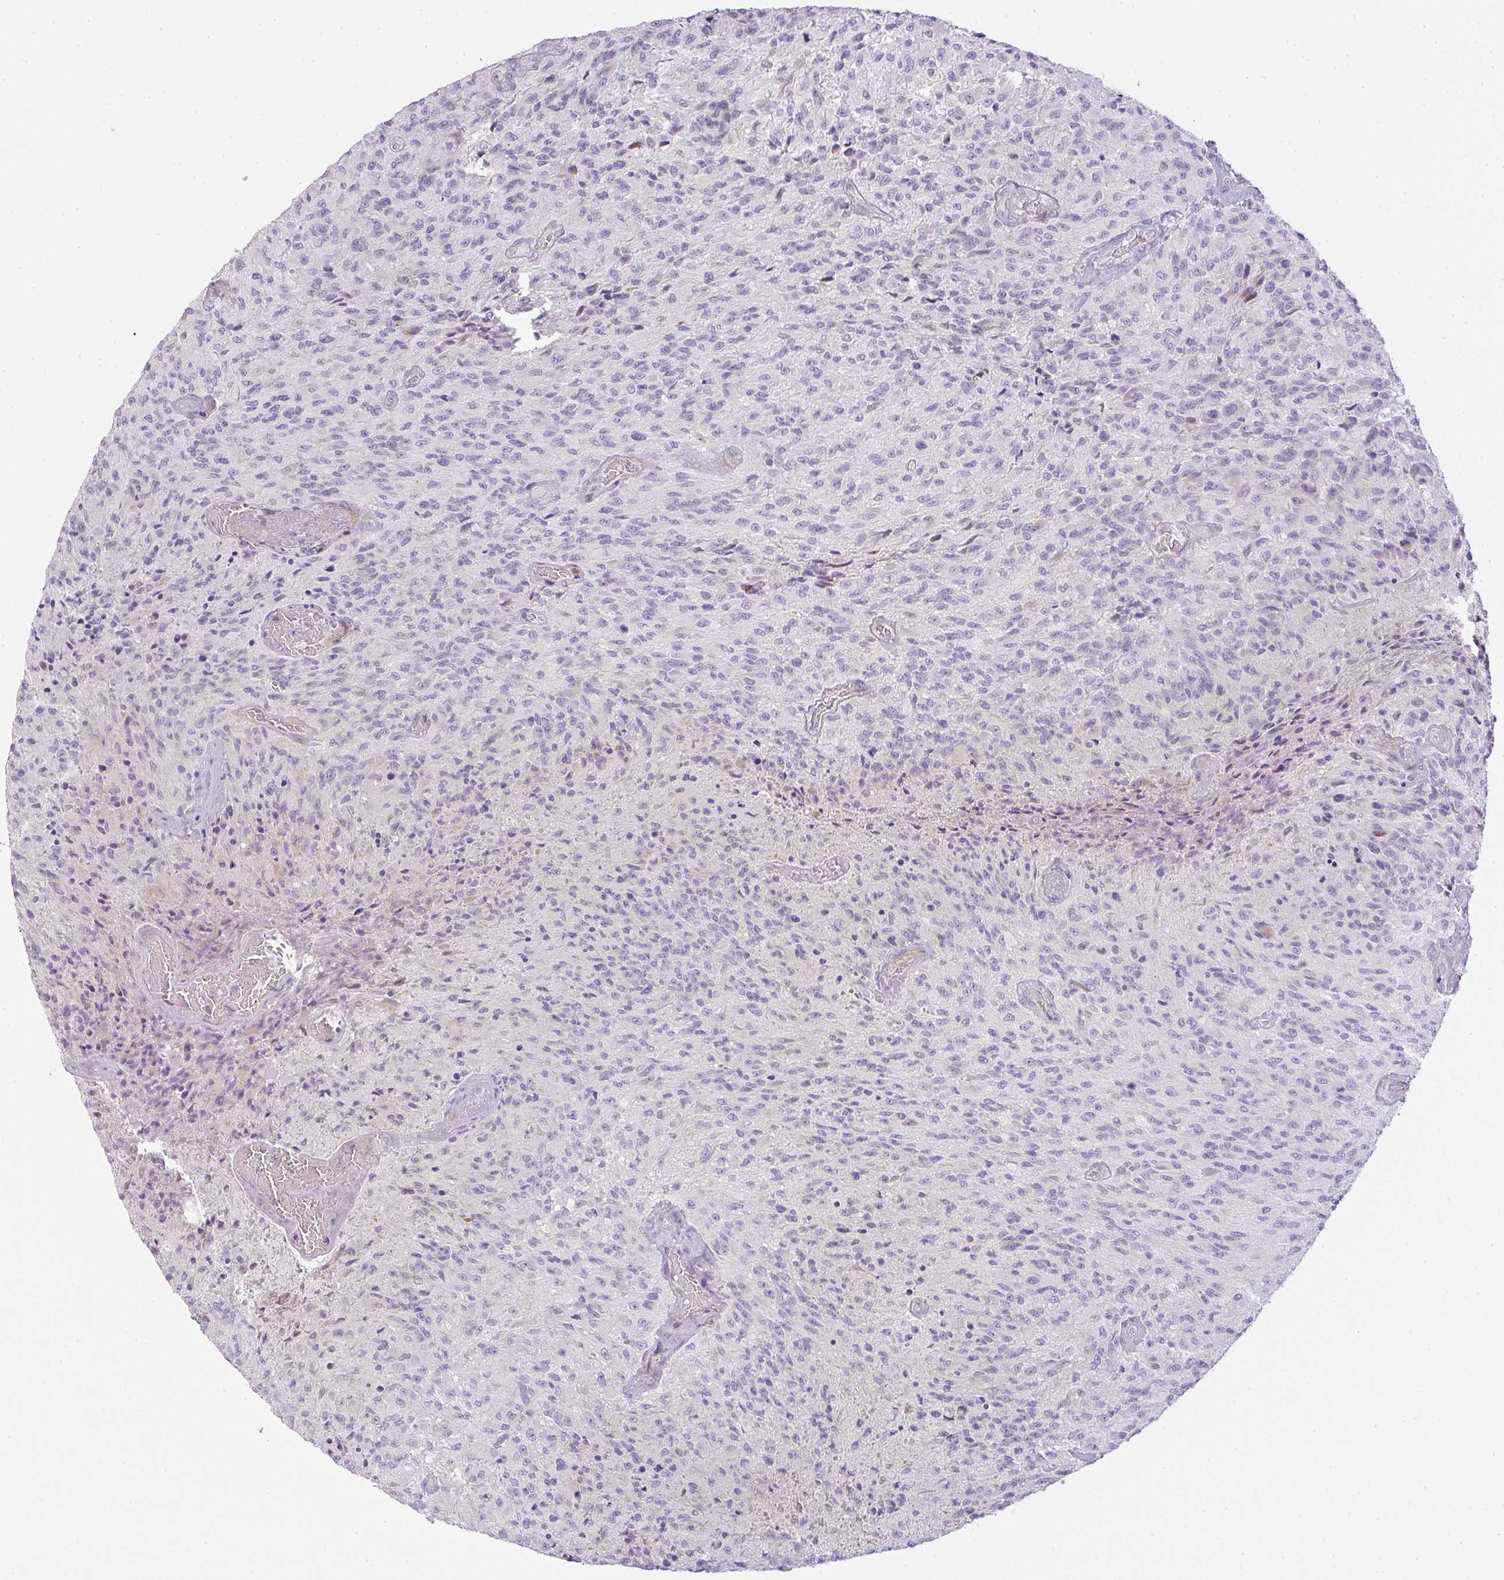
{"staining": {"intensity": "negative", "quantity": "none", "location": "none"}, "tissue": "glioma", "cell_type": "Tumor cells", "image_type": "cancer", "snomed": [{"axis": "morphology", "description": "Normal tissue, NOS"}, {"axis": "morphology", "description": "Glioma, malignant, High grade"}, {"axis": "topography", "description": "Cerebral cortex"}], "caption": "Immunohistochemistry (IHC) histopathology image of neoplastic tissue: human malignant glioma (high-grade) stained with DAB (3,3'-diaminobenzidine) shows no significant protein expression in tumor cells.", "gene": "SIRPB2", "patient": {"sex": "male", "age": 56}}